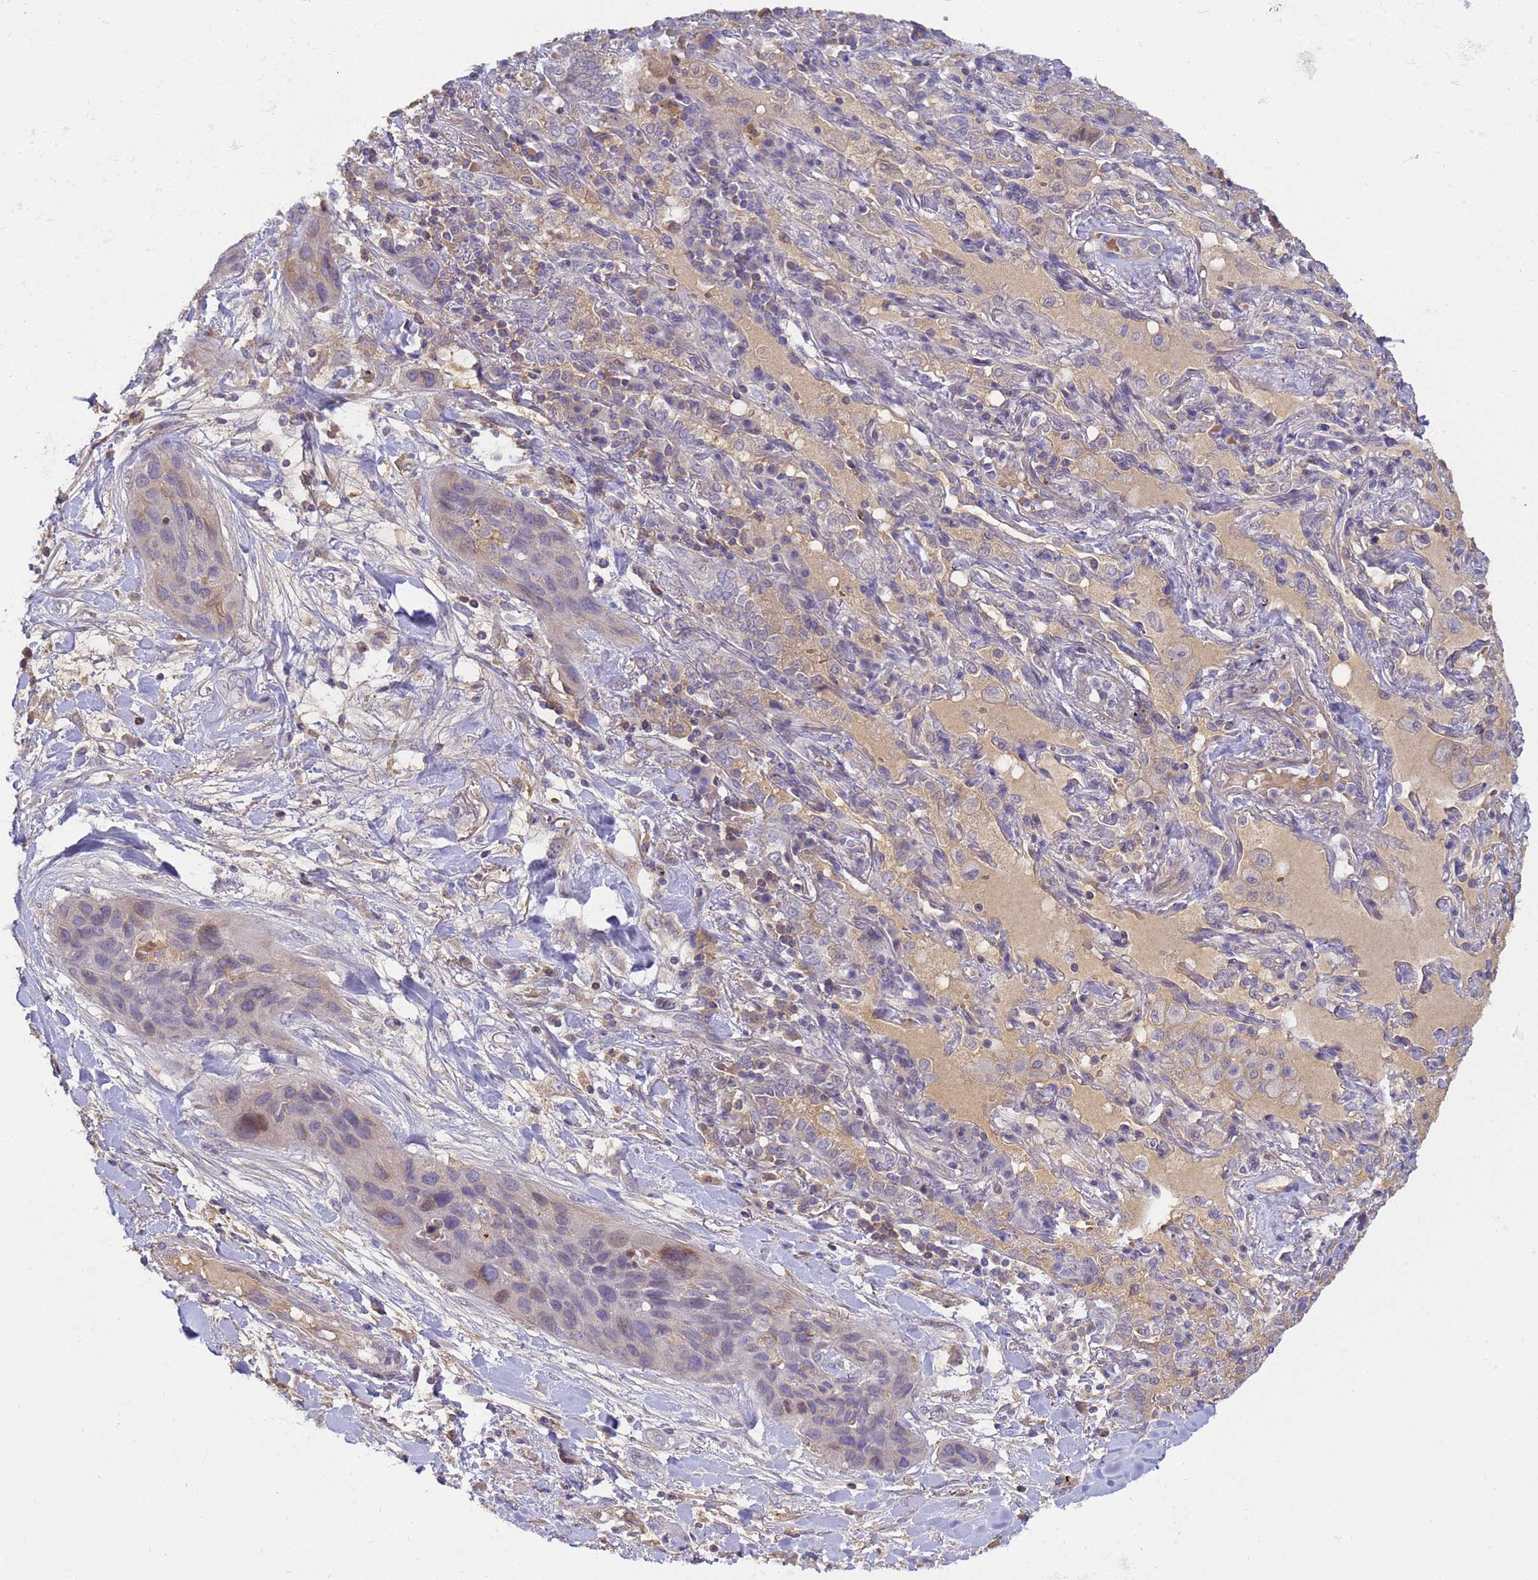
{"staining": {"intensity": "weak", "quantity": "<25%", "location": "nuclear"}, "tissue": "lung cancer", "cell_type": "Tumor cells", "image_type": "cancer", "snomed": [{"axis": "morphology", "description": "Squamous cell carcinoma, NOS"}, {"axis": "topography", "description": "Lung"}], "caption": "High magnification brightfield microscopy of lung cancer stained with DAB (brown) and counterstained with hematoxylin (blue): tumor cells show no significant staining.", "gene": "TBCD", "patient": {"sex": "female", "age": 70}}